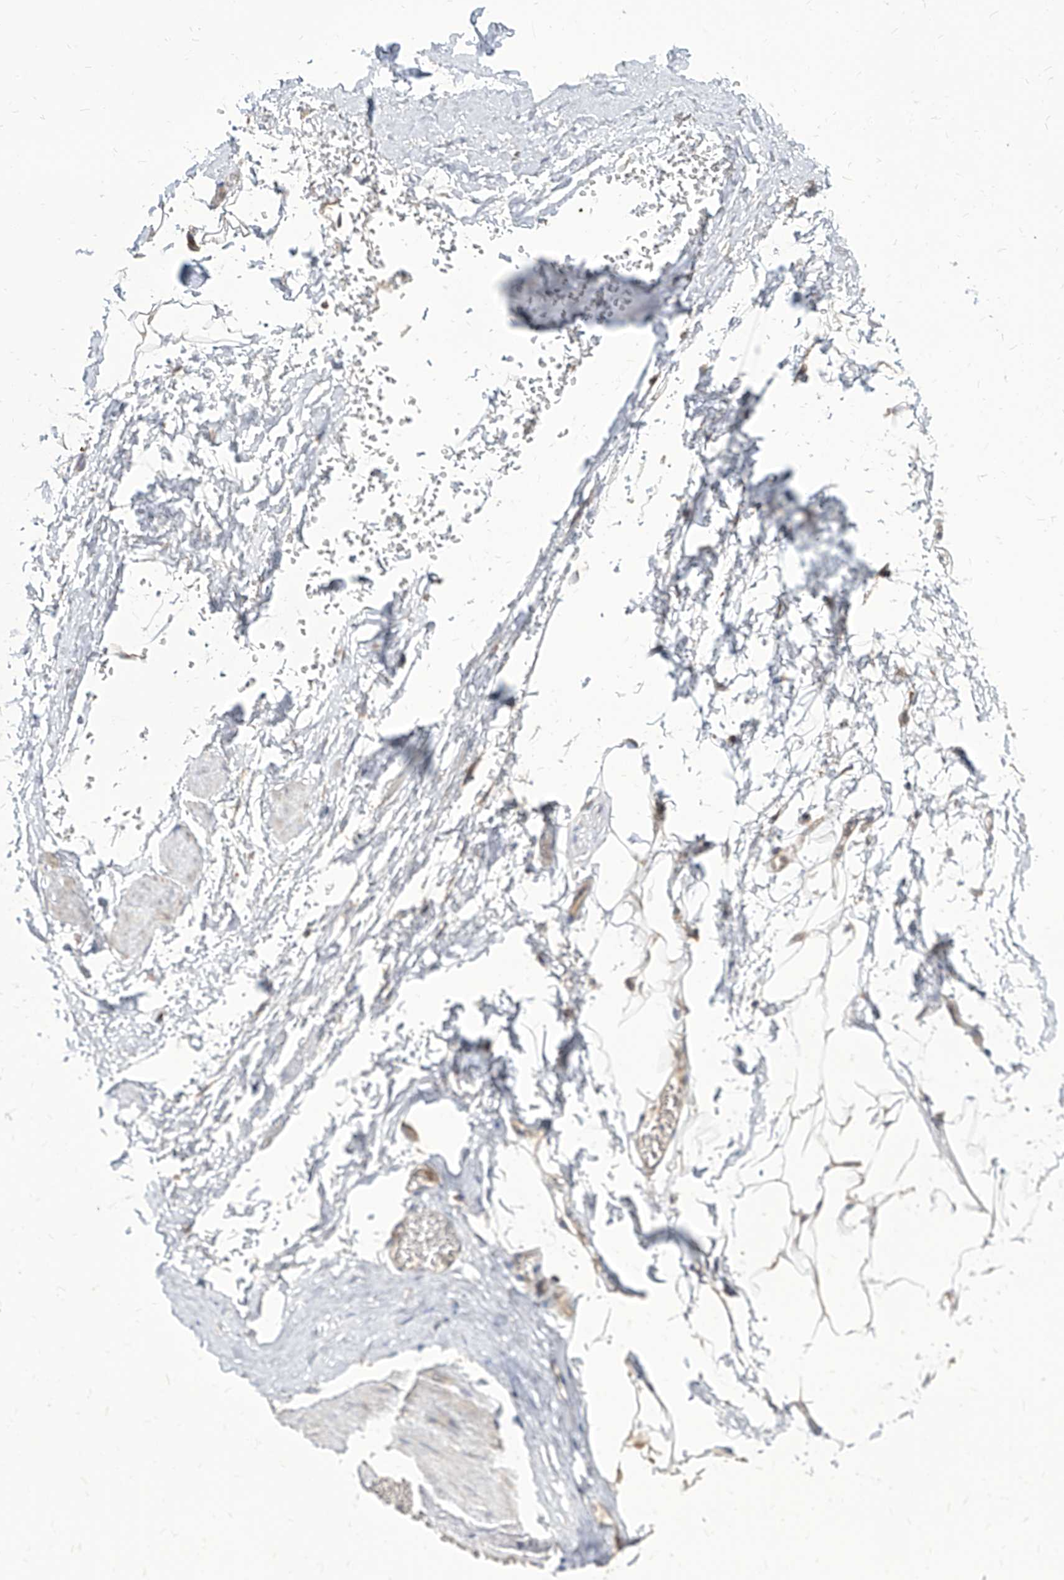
{"staining": {"intensity": "weak", "quantity": ">75%", "location": "cytoplasmic/membranous"}, "tissue": "adipose tissue", "cell_type": "Adipocytes", "image_type": "normal", "snomed": [{"axis": "morphology", "description": "Normal tissue, NOS"}, {"axis": "morphology", "description": "Adenocarcinoma, Low grade"}, {"axis": "topography", "description": "Prostate"}, {"axis": "topography", "description": "Peripheral nerve tissue"}], "caption": "An immunohistochemistry (IHC) image of normal tissue is shown. Protein staining in brown labels weak cytoplasmic/membranous positivity in adipose tissue within adipocytes. The staining was performed using DAB, with brown indicating positive protein expression. Nuclei are stained blue with hematoxylin.", "gene": "FAM83B", "patient": {"sex": "male", "age": 63}}